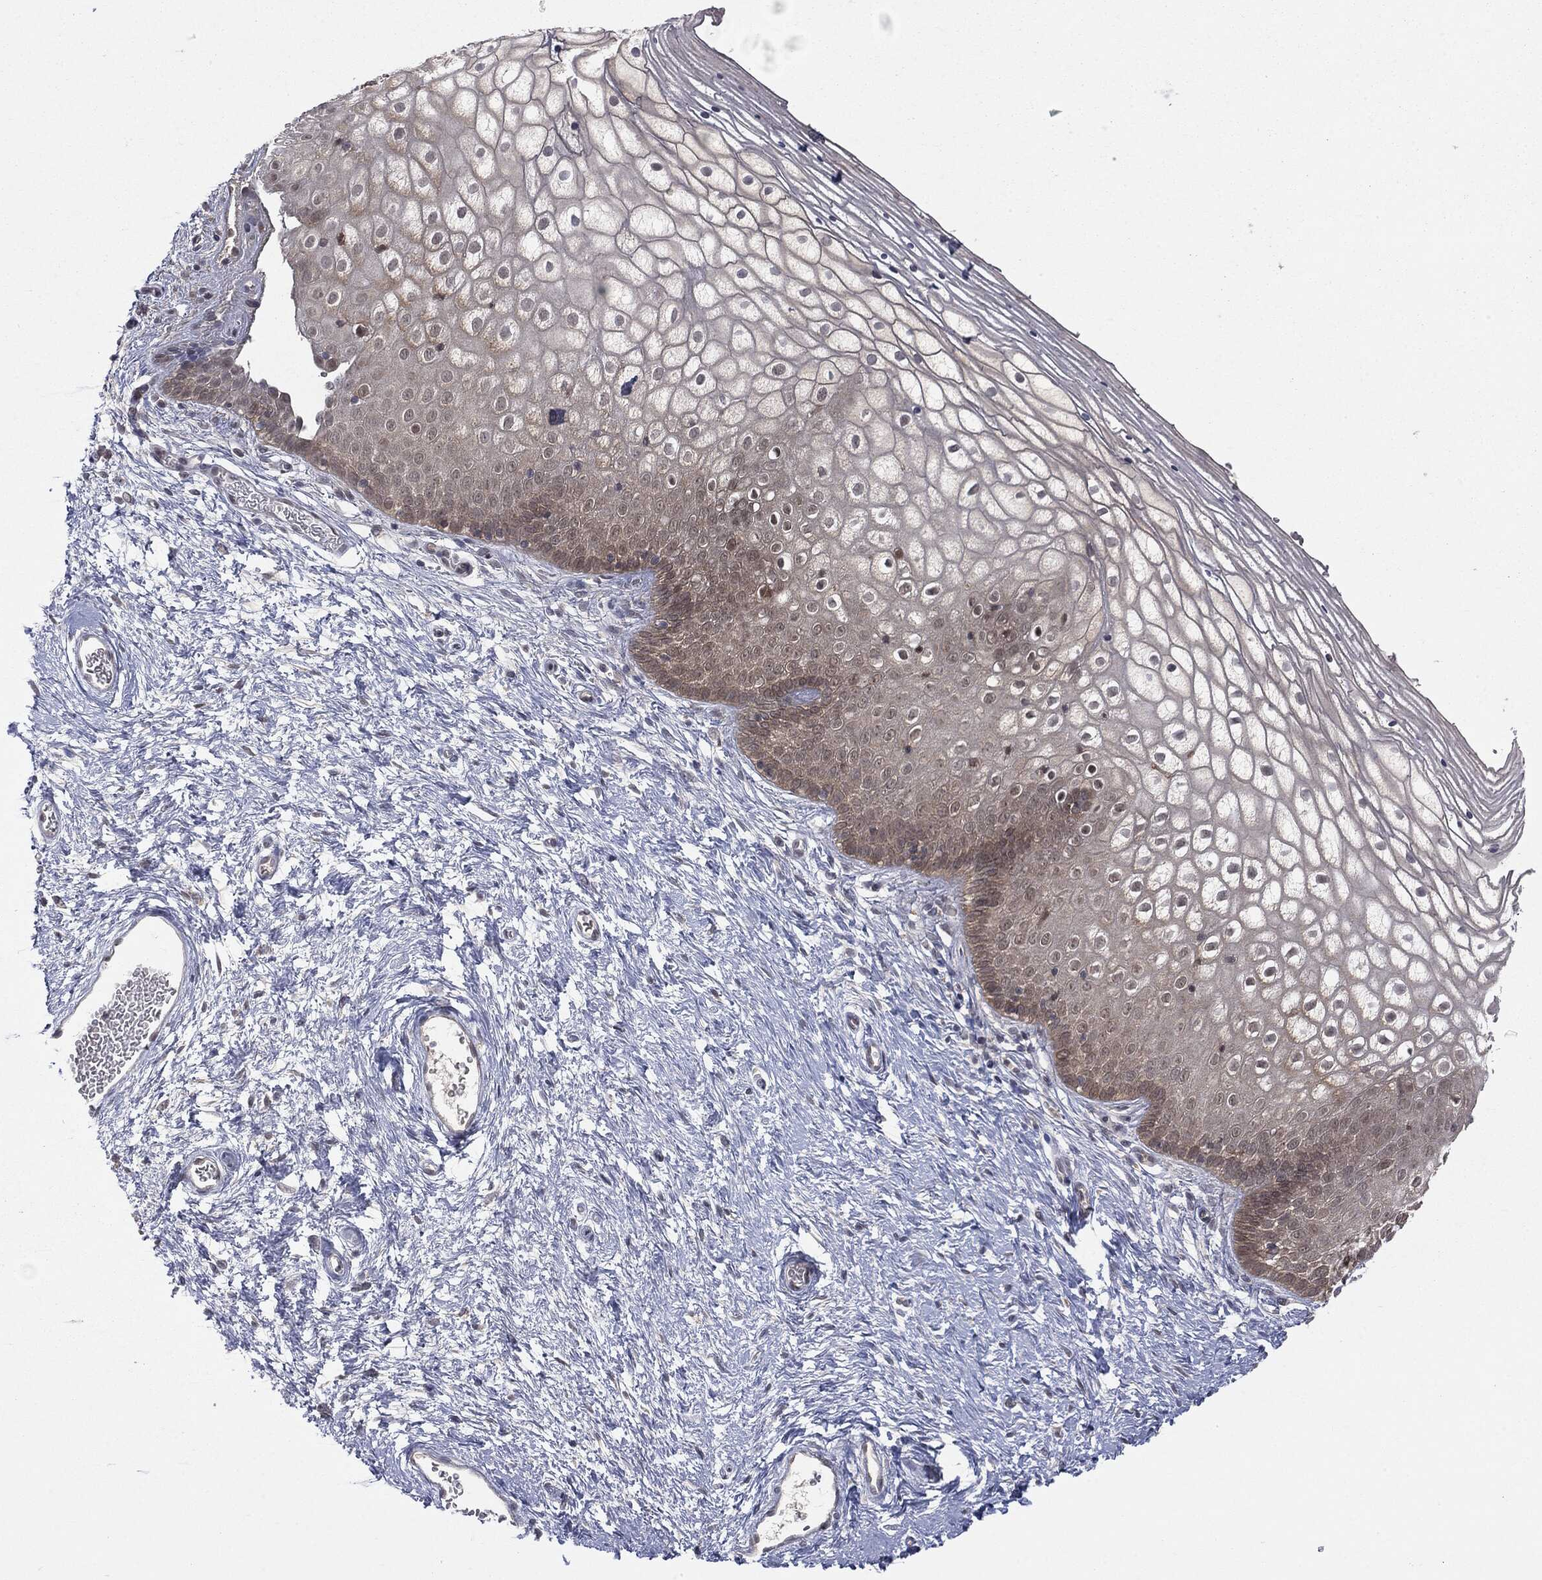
{"staining": {"intensity": "moderate", "quantity": "<25%", "location": "cytoplasmic/membranous"}, "tissue": "vagina", "cell_type": "Squamous epithelial cells", "image_type": "normal", "snomed": [{"axis": "morphology", "description": "Normal tissue, NOS"}, {"axis": "topography", "description": "Vagina"}], "caption": "Immunohistochemical staining of unremarkable vagina reveals moderate cytoplasmic/membranous protein expression in approximately <25% of squamous epithelial cells.", "gene": "KRT7", "patient": {"sex": "female", "age": 32}}